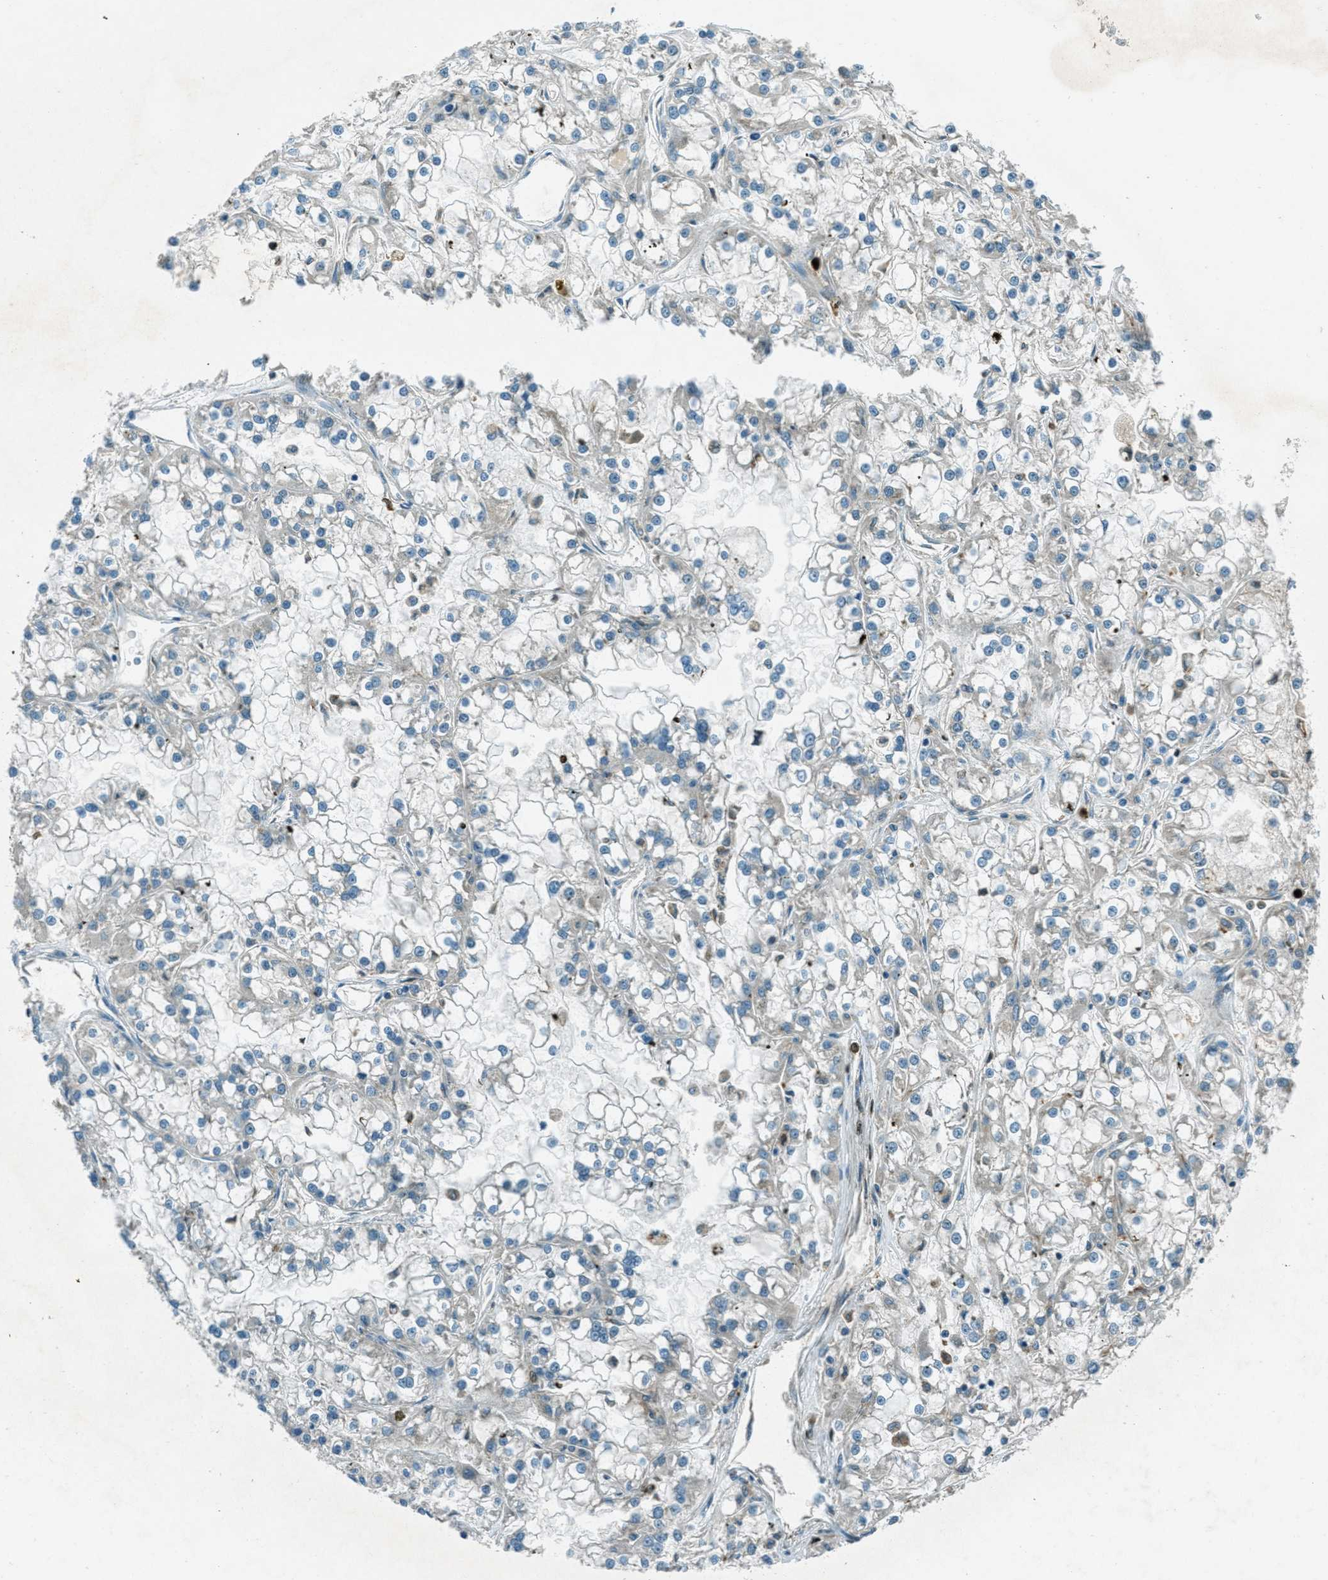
{"staining": {"intensity": "negative", "quantity": "none", "location": "none"}, "tissue": "renal cancer", "cell_type": "Tumor cells", "image_type": "cancer", "snomed": [{"axis": "morphology", "description": "Adenocarcinoma, NOS"}, {"axis": "topography", "description": "Kidney"}], "caption": "Tumor cells are negative for protein expression in human renal adenocarcinoma. The staining is performed using DAB (3,3'-diaminobenzidine) brown chromogen with nuclei counter-stained in using hematoxylin.", "gene": "FAR1", "patient": {"sex": "female", "age": 52}}